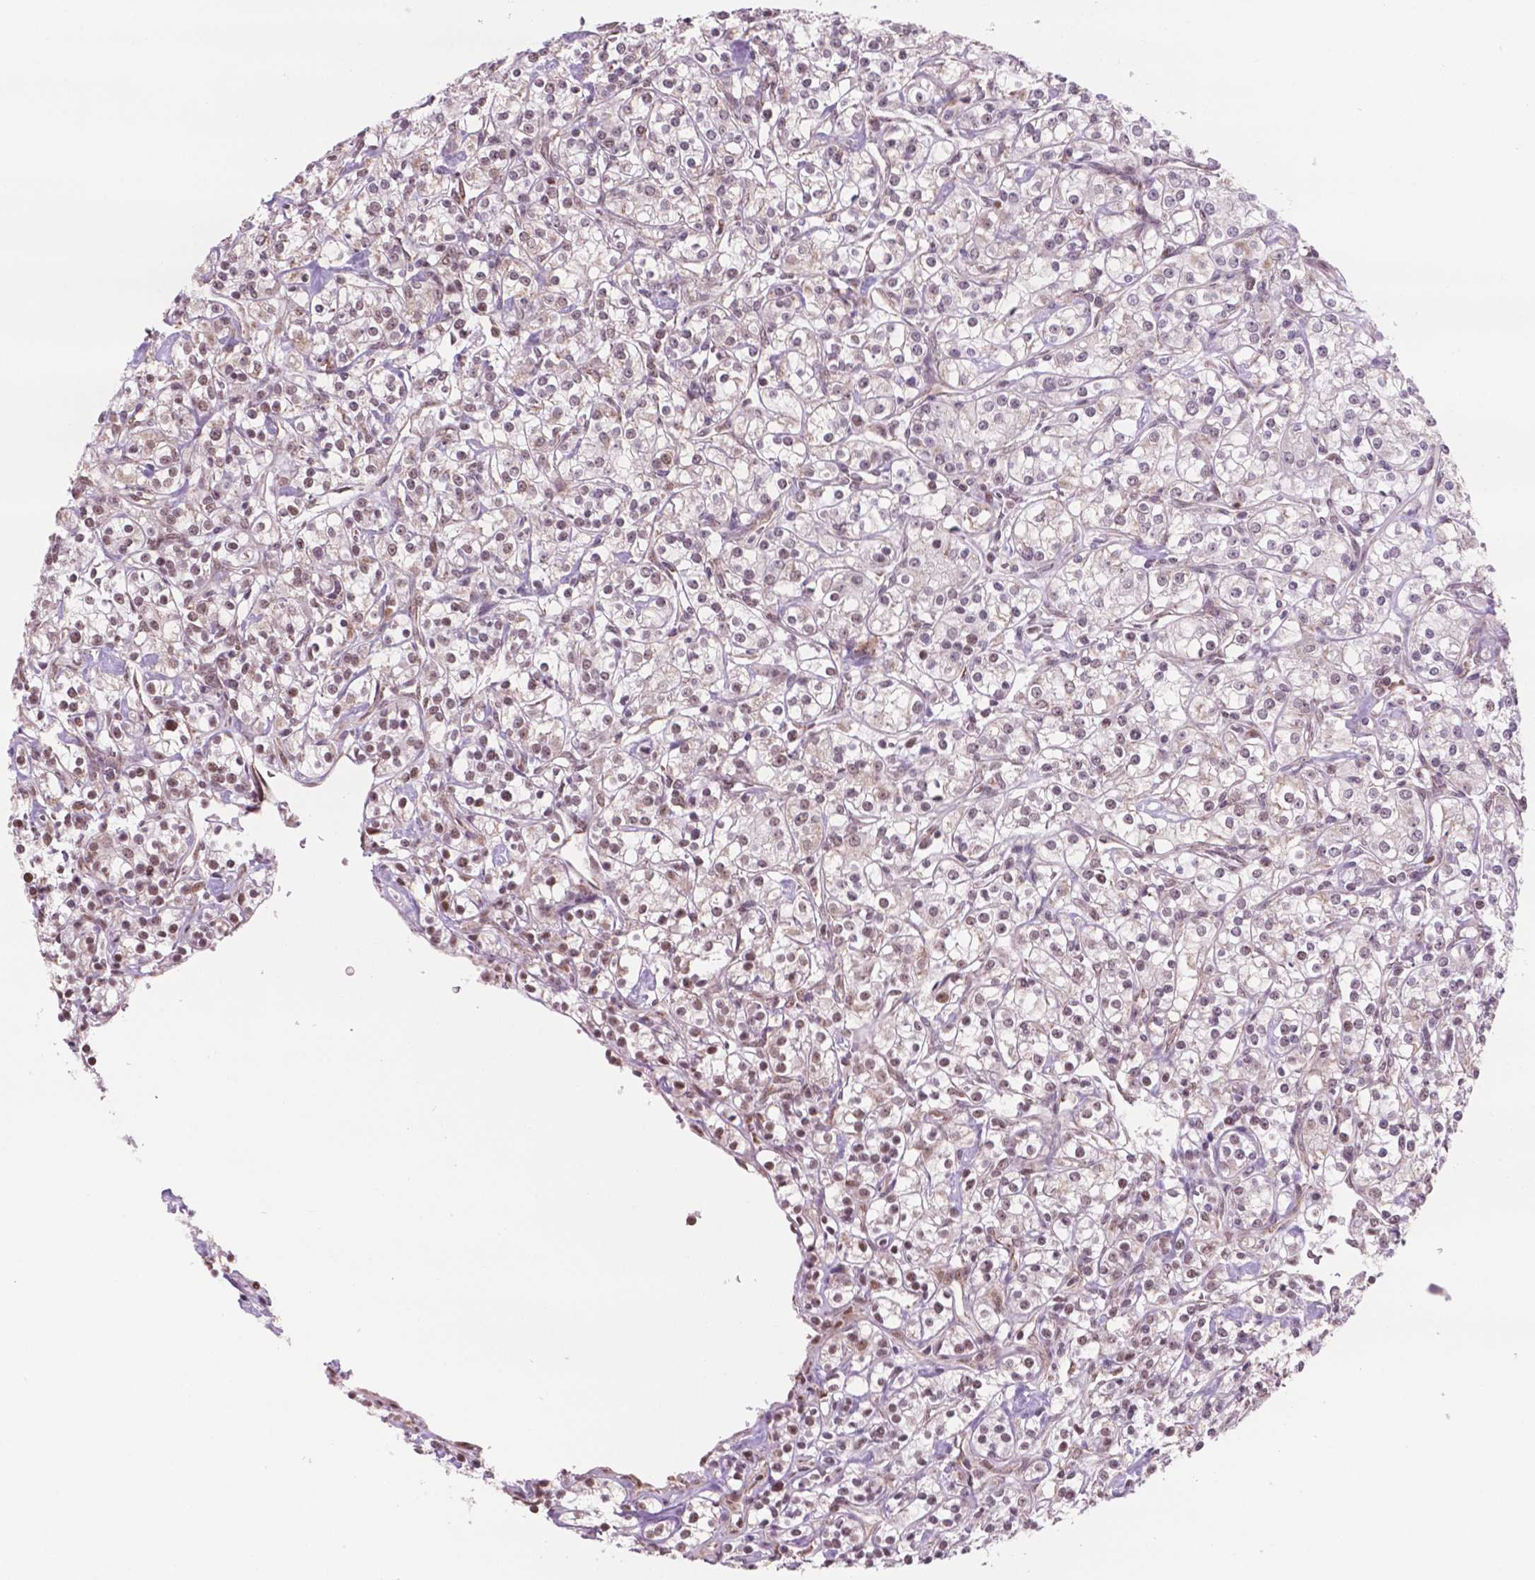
{"staining": {"intensity": "moderate", "quantity": "25%-75%", "location": "nuclear"}, "tissue": "renal cancer", "cell_type": "Tumor cells", "image_type": "cancer", "snomed": [{"axis": "morphology", "description": "Adenocarcinoma, NOS"}, {"axis": "topography", "description": "Kidney"}], "caption": "A histopathology image of renal adenocarcinoma stained for a protein displays moderate nuclear brown staining in tumor cells.", "gene": "NDUFA10", "patient": {"sex": "male", "age": 77}}